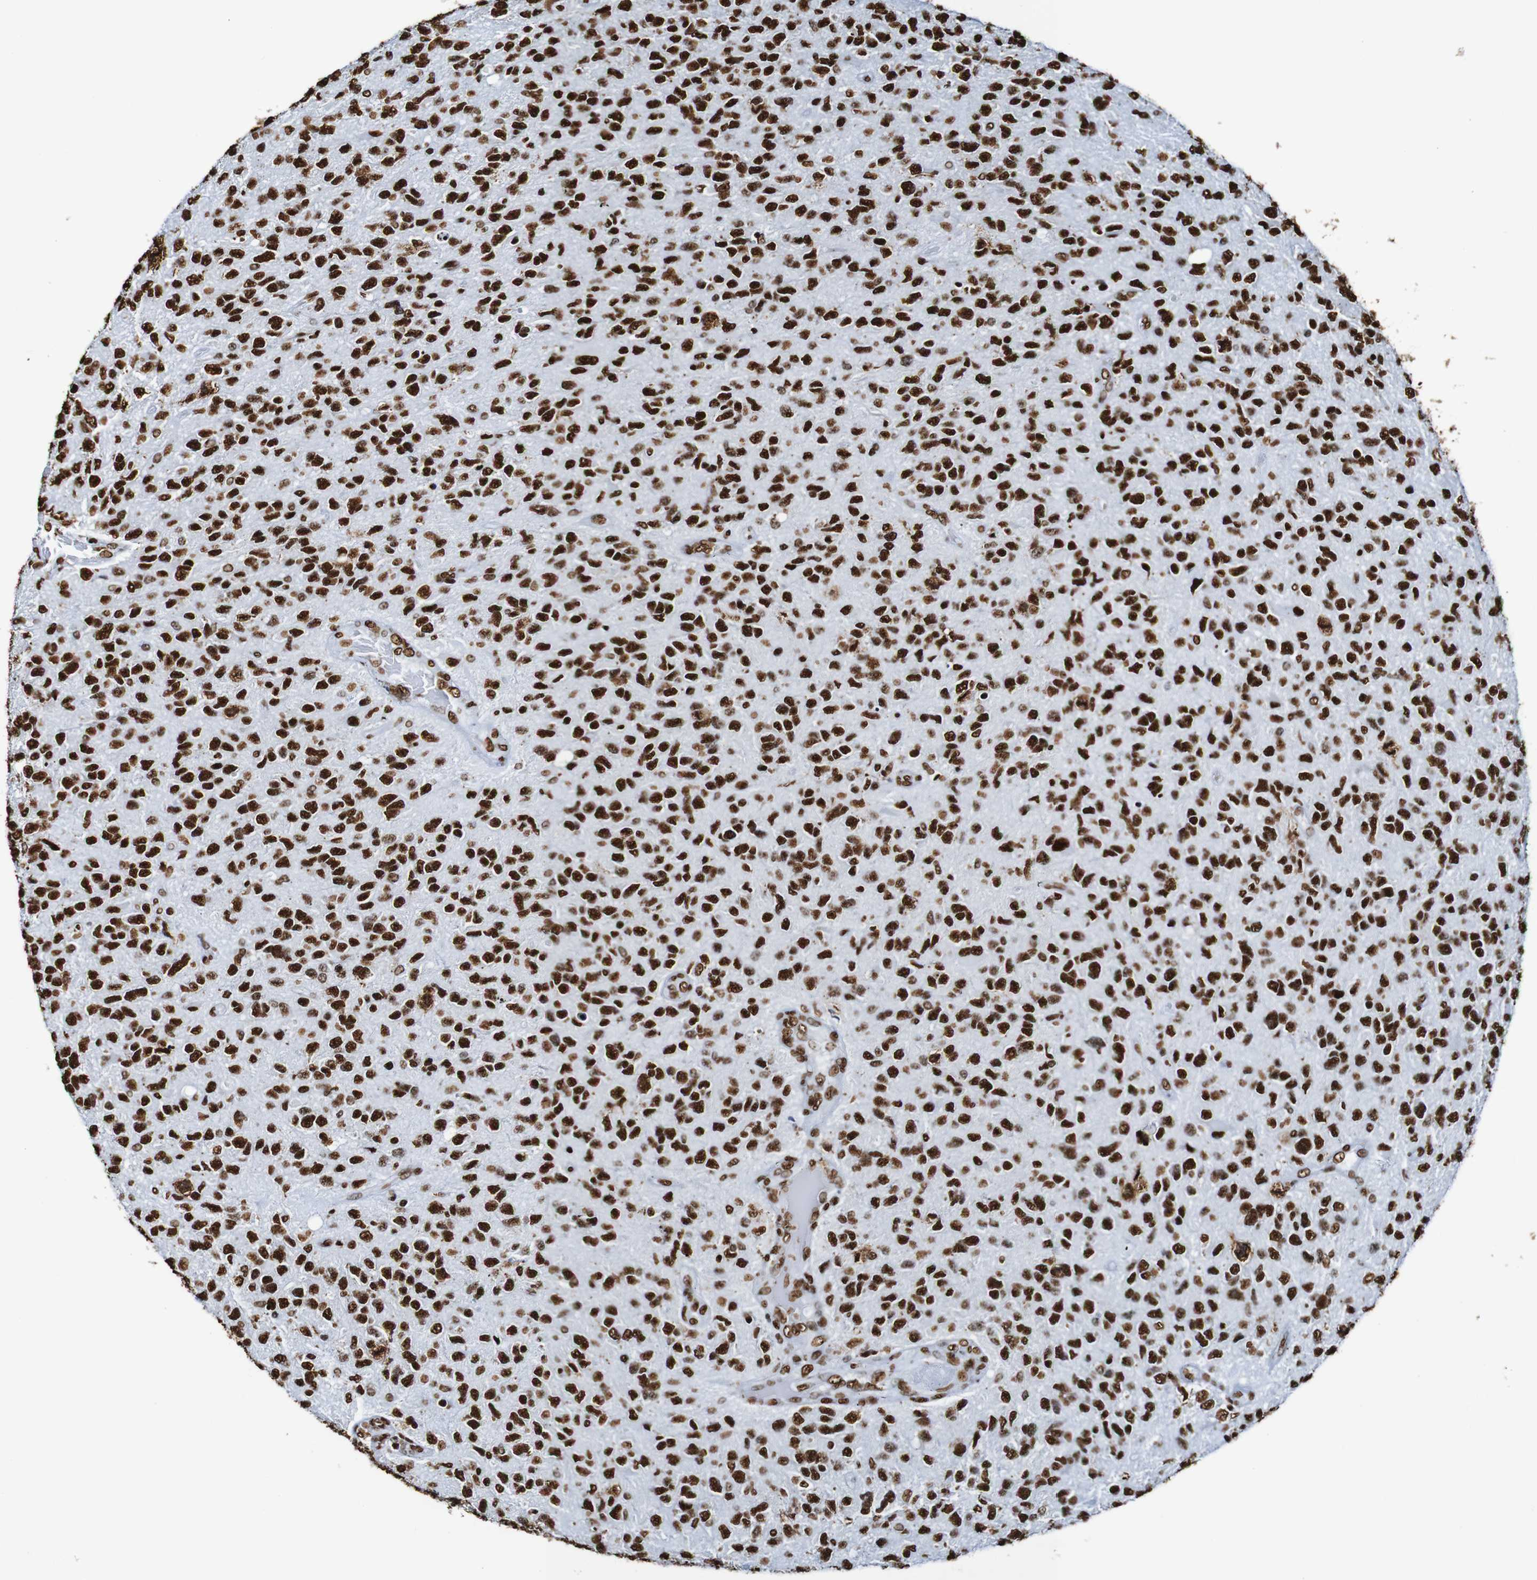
{"staining": {"intensity": "strong", "quantity": ">75%", "location": "nuclear"}, "tissue": "glioma", "cell_type": "Tumor cells", "image_type": "cancer", "snomed": [{"axis": "morphology", "description": "Glioma, malignant, High grade"}, {"axis": "topography", "description": "Brain"}], "caption": "A high-resolution micrograph shows IHC staining of malignant high-grade glioma, which demonstrates strong nuclear expression in about >75% of tumor cells. Using DAB (3,3'-diaminobenzidine) (brown) and hematoxylin (blue) stains, captured at high magnification using brightfield microscopy.", "gene": "SRSF3", "patient": {"sex": "female", "age": 58}}